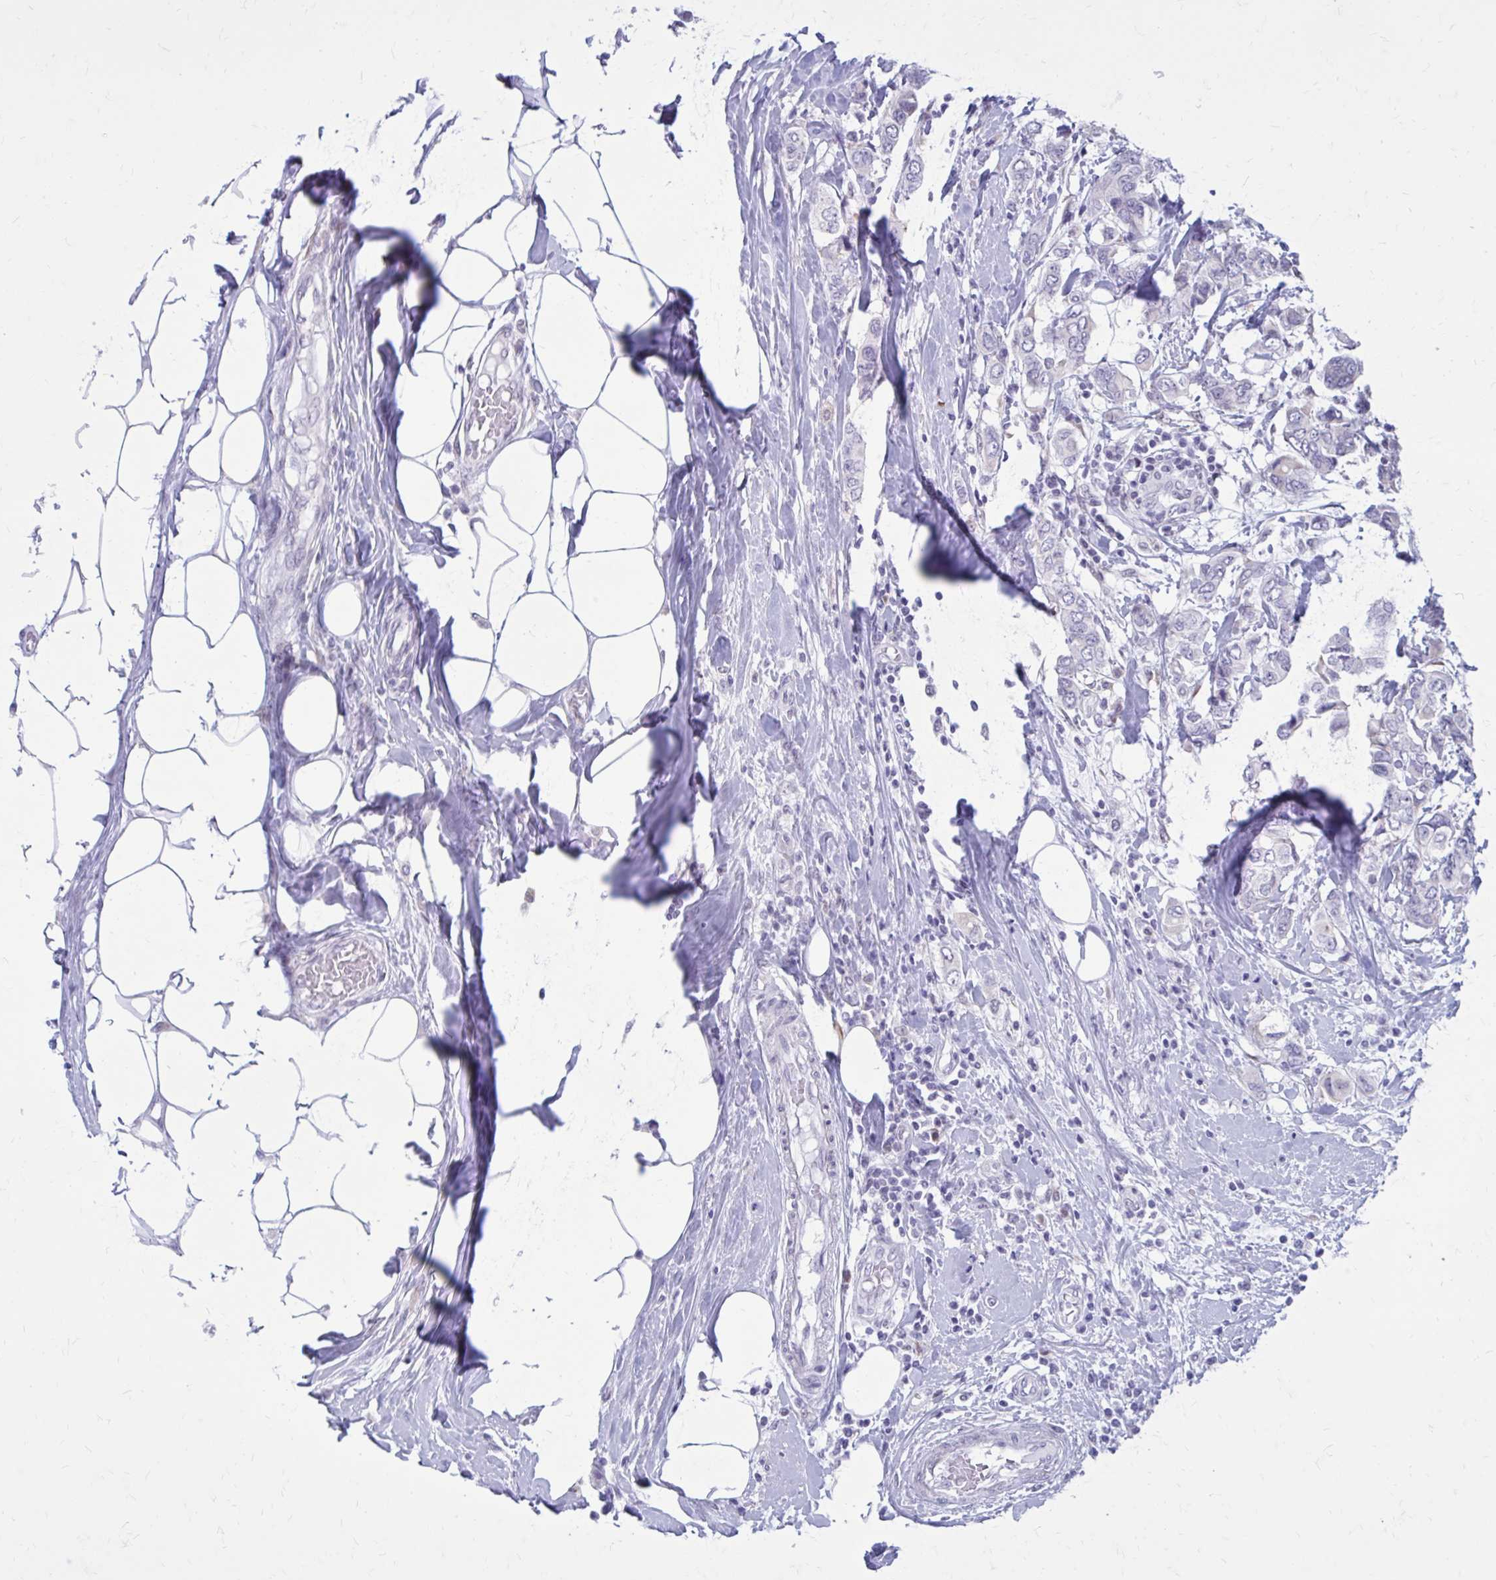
{"staining": {"intensity": "negative", "quantity": "none", "location": "none"}, "tissue": "breast cancer", "cell_type": "Tumor cells", "image_type": "cancer", "snomed": [{"axis": "morphology", "description": "Lobular carcinoma"}, {"axis": "topography", "description": "Breast"}], "caption": "This is an immunohistochemistry histopathology image of breast cancer. There is no staining in tumor cells.", "gene": "PROSER1", "patient": {"sex": "female", "age": 51}}